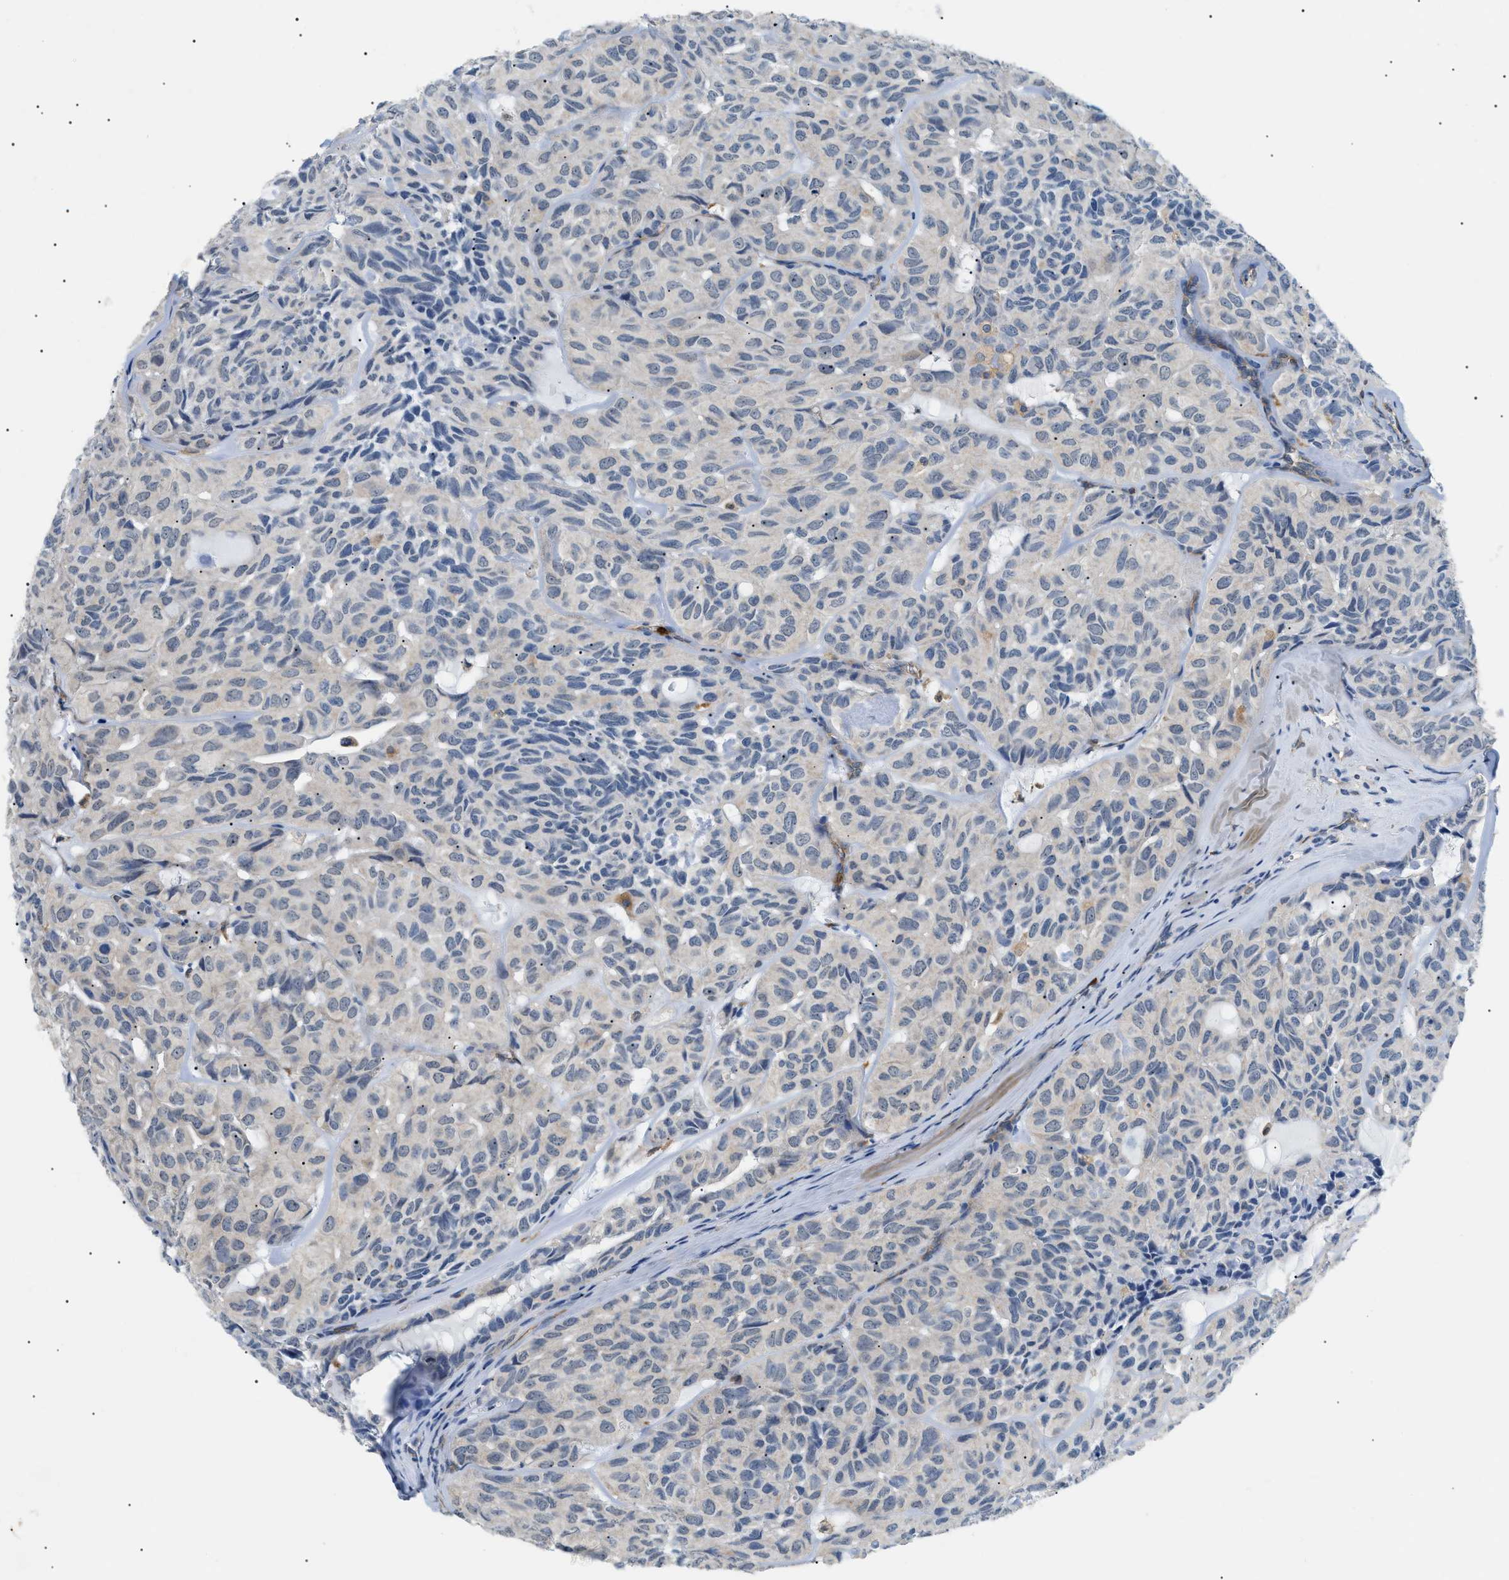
{"staining": {"intensity": "negative", "quantity": "none", "location": "none"}, "tissue": "head and neck cancer", "cell_type": "Tumor cells", "image_type": "cancer", "snomed": [{"axis": "morphology", "description": "Adenocarcinoma, NOS"}, {"axis": "topography", "description": "Salivary gland, NOS"}, {"axis": "topography", "description": "Head-Neck"}], "caption": "Immunohistochemistry image of head and neck cancer stained for a protein (brown), which shows no staining in tumor cells.", "gene": "INPP5D", "patient": {"sex": "female", "age": 76}}